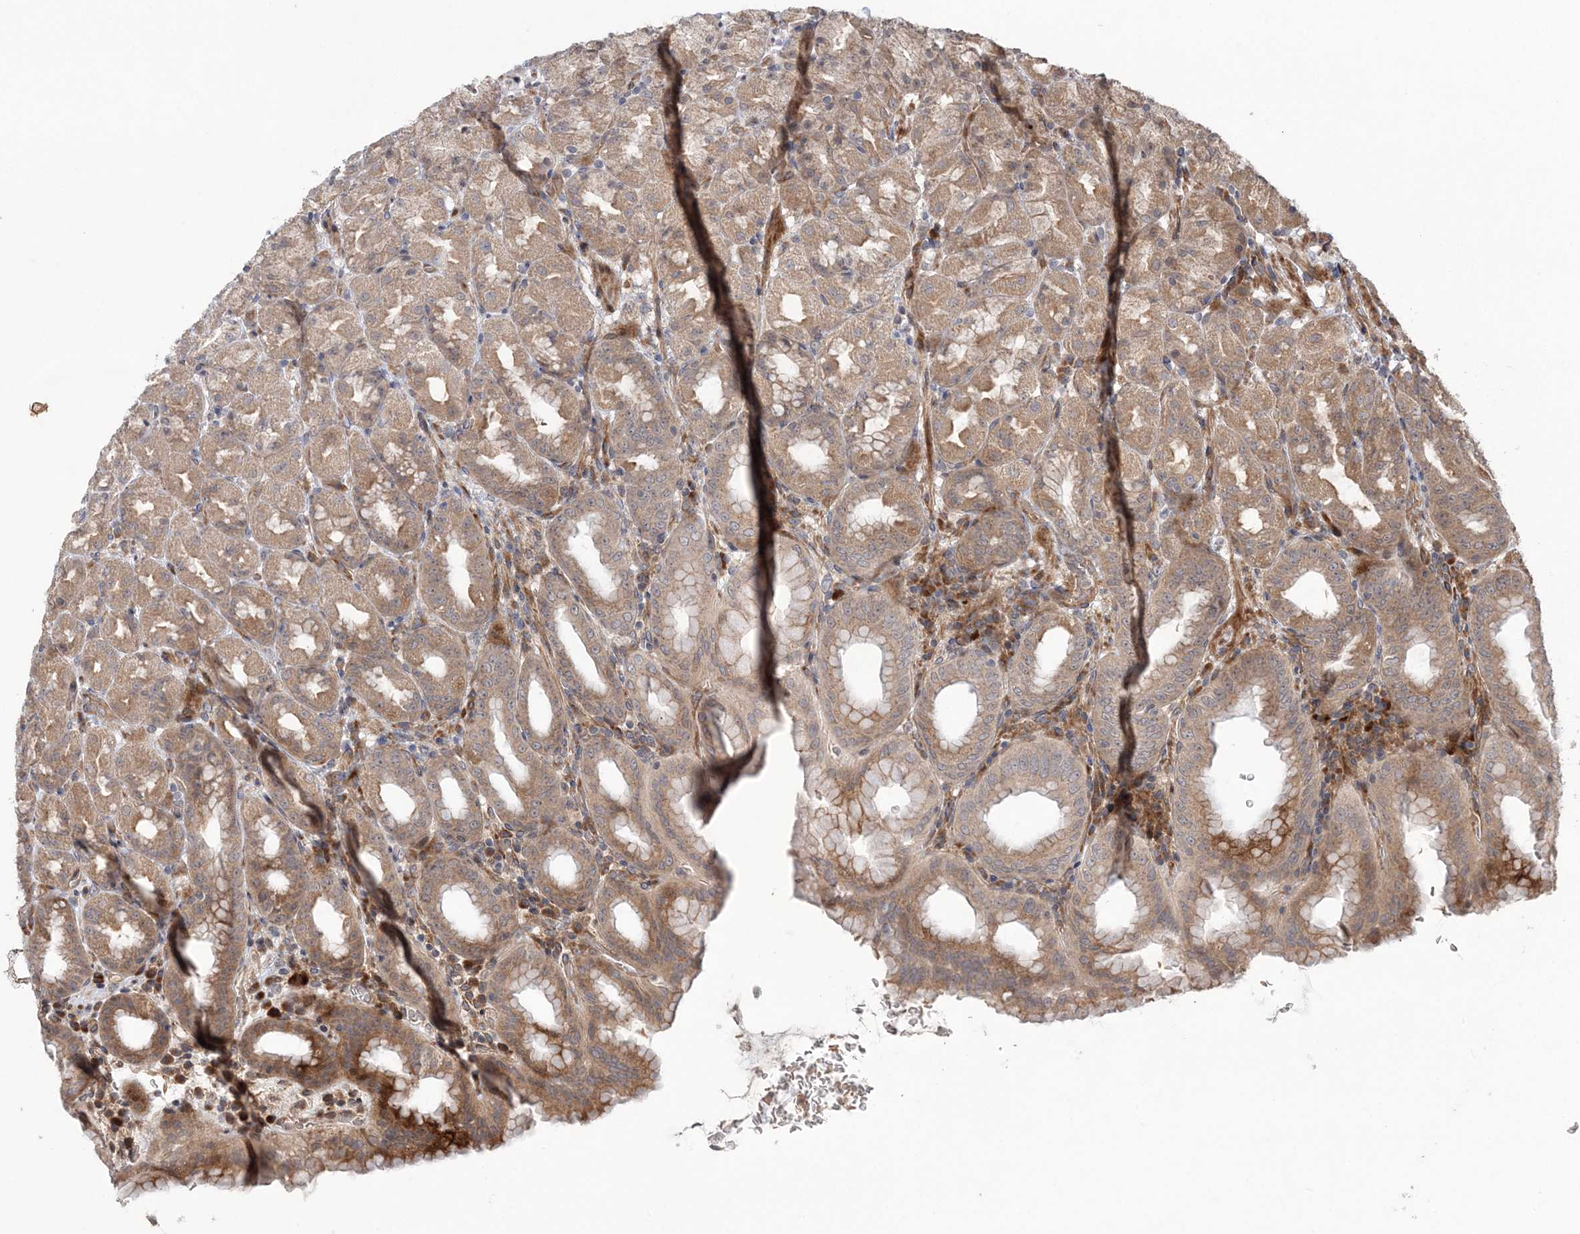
{"staining": {"intensity": "moderate", "quantity": "25%-75%", "location": "cytoplasmic/membranous"}, "tissue": "stomach", "cell_type": "Glandular cells", "image_type": "normal", "snomed": [{"axis": "morphology", "description": "Normal tissue, NOS"}, {"axis": "topography", "description": "Stomach, upper"}], "caption": "A photomicrograph of human stomach stained for a protein exhibits moderate cytoplasmic/membranous brown staining in glandular cells.", "gene": "UBTD2", "patient": {"sex": "male", "age": 68}}